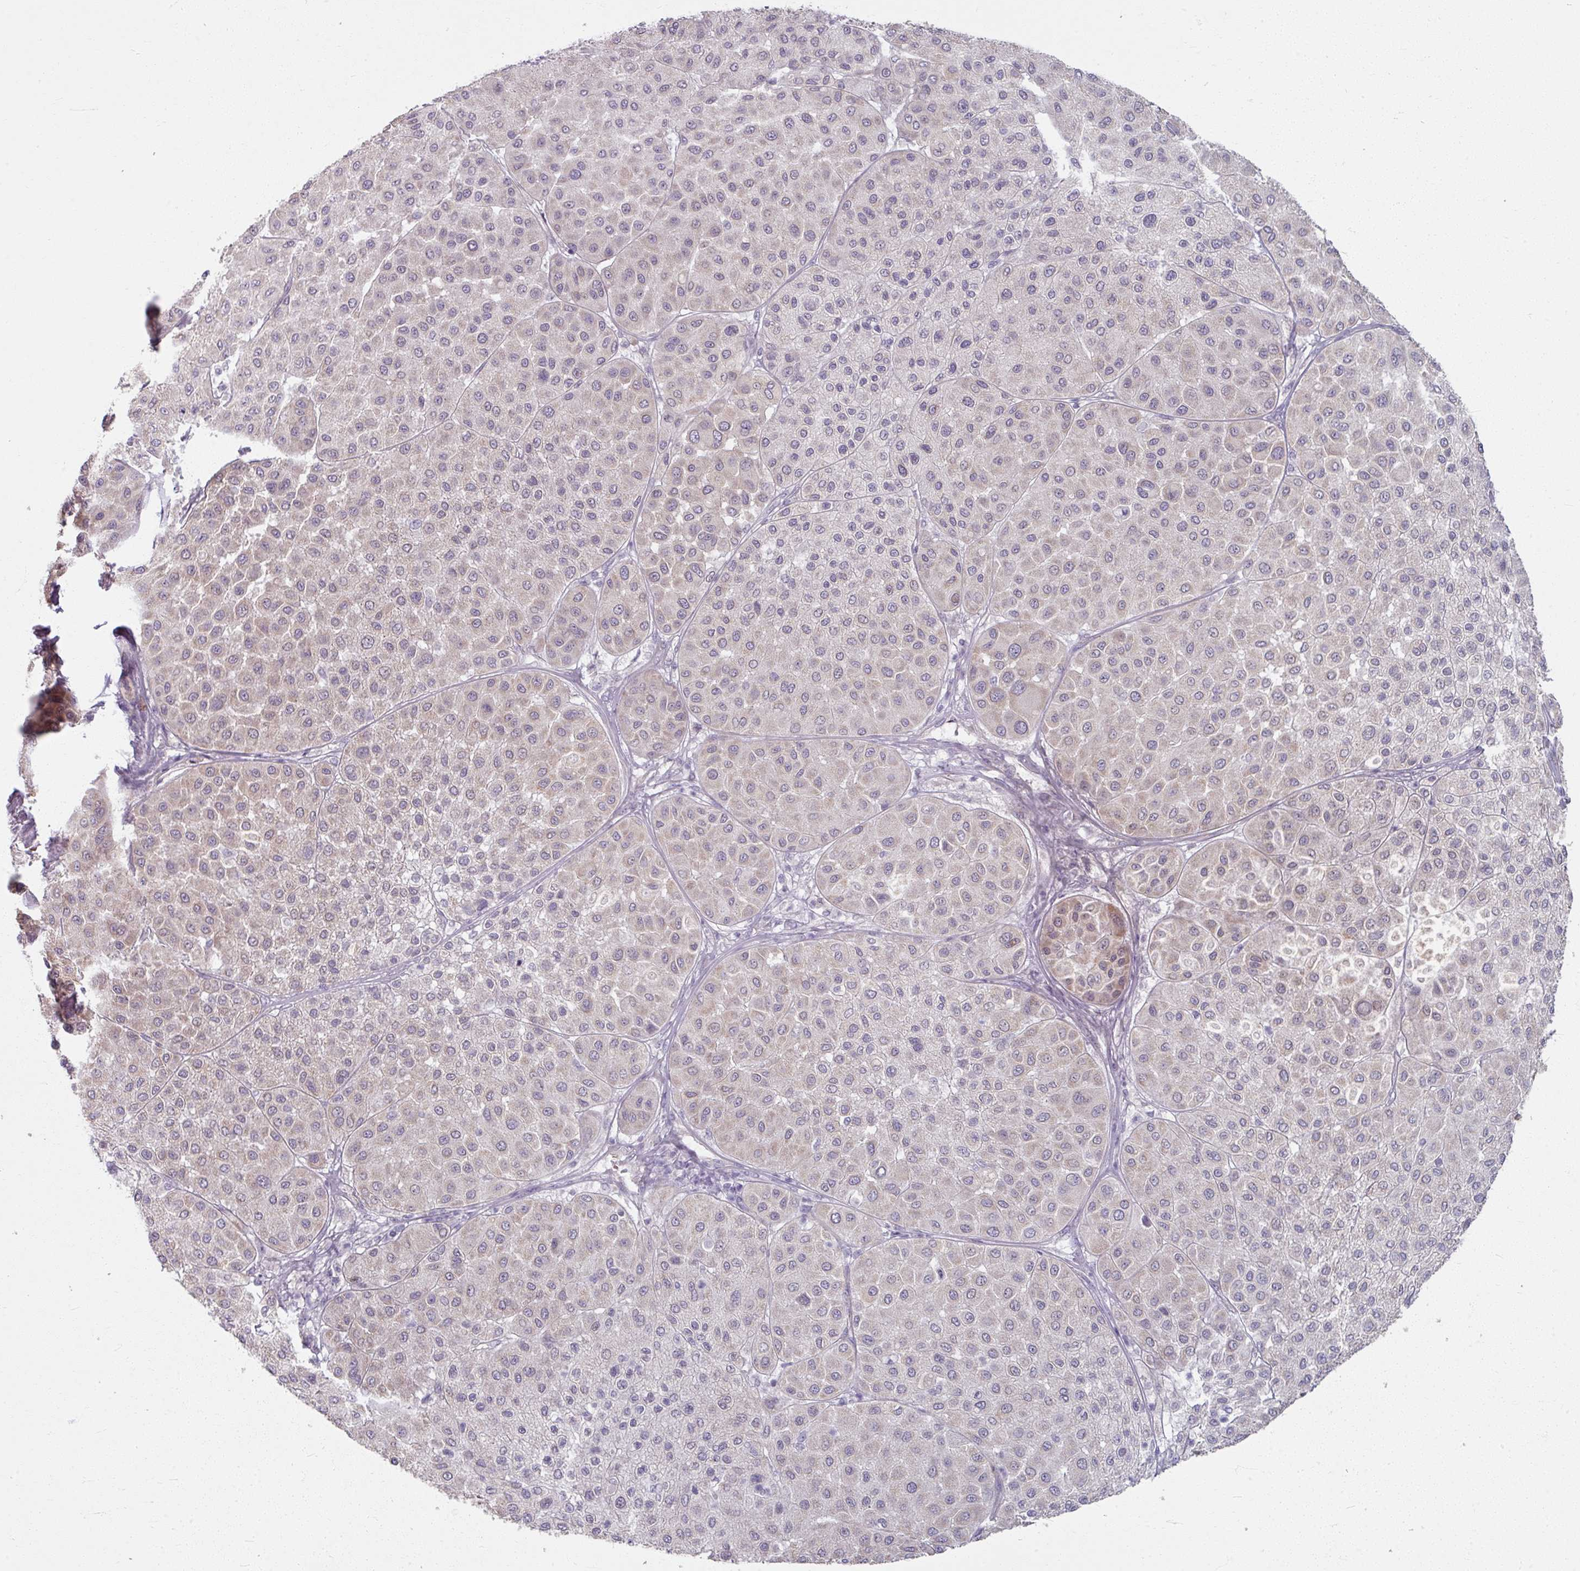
{"staining": {"intensity": "weak", "quantity": "<25%", "location": "cytoplasmic/membranous"}, "tissue": "melanoma", "cell_type": "Tumor cells", "image_type": "cancer", "snomed": [{"axis": "morphology", "description": "Malignant melanoma, Metastatic site"}, {"axis": "topography", "description": "Smooth muscle"}], "caption": "High magnification brightfield microscopy of malignant melanoma (metastatic site) stained with DAB (3,3'-diaminobenzidine) (brown) and counterstained with hematoxylin (blue): tumor cells show no significant expression.", "gene": "KMT5C", "patient": {"sex": "male", "age": 41}}